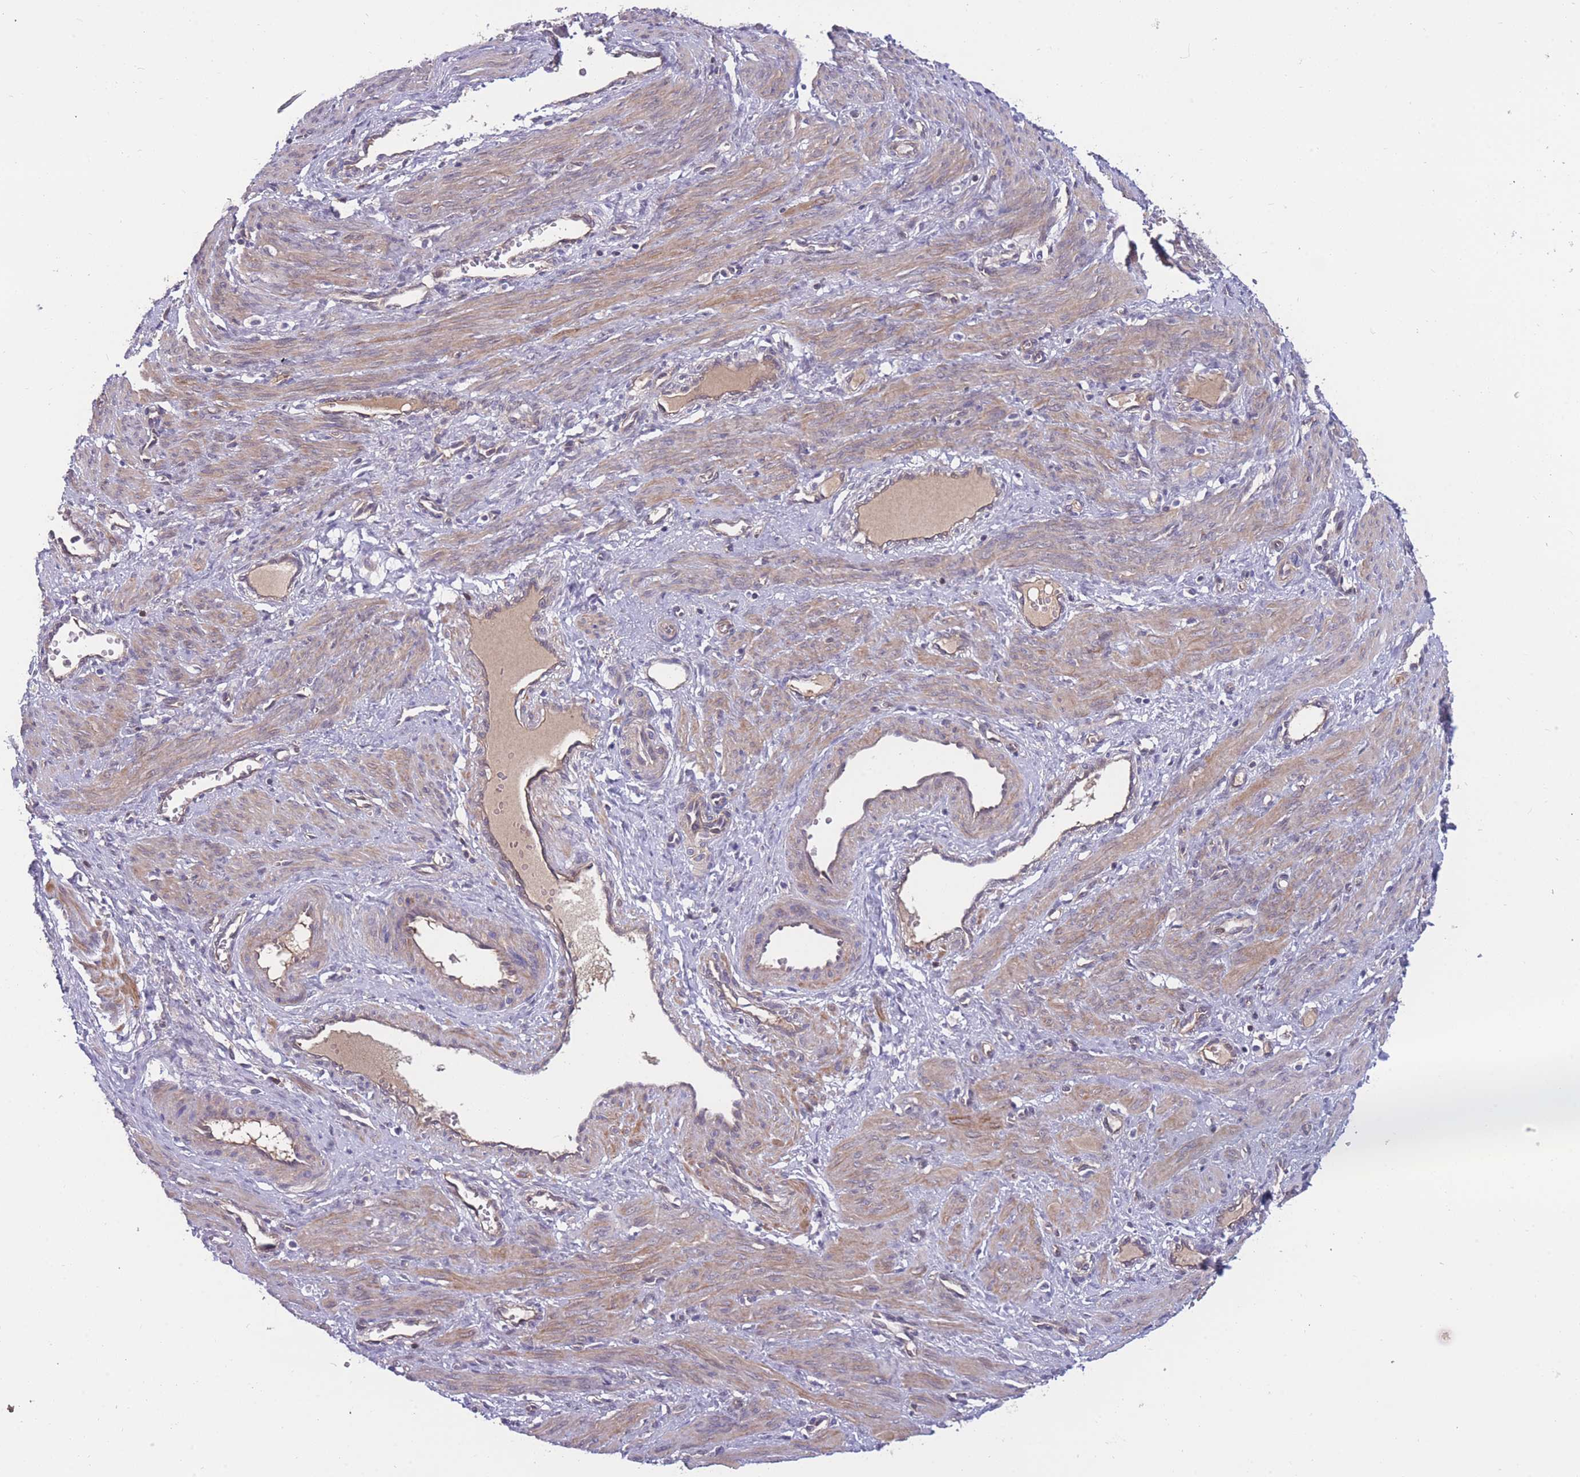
{"staining": {"intensity": "moderate", "quantity": ">75%", "location": "cytoplasmic/membranous"}, "tissue": "smooth muscle", "cell_type": "Smooth muscle cells", "image_type": "normal", "snomed": [{"axis": "morphology", "description": "Normal tissue, NOS"}, {"axis": "topography", "description": "Endometrium"}], "caption": "This is a photomicrograph of immunohistochemistry staining of benign smooth muscle, which shows moderate expression in the cytoplasmic/membranous of smooth muscle cells.", "gene": "UBE2NL", "patient": {"sex": "female", "age": 33}}